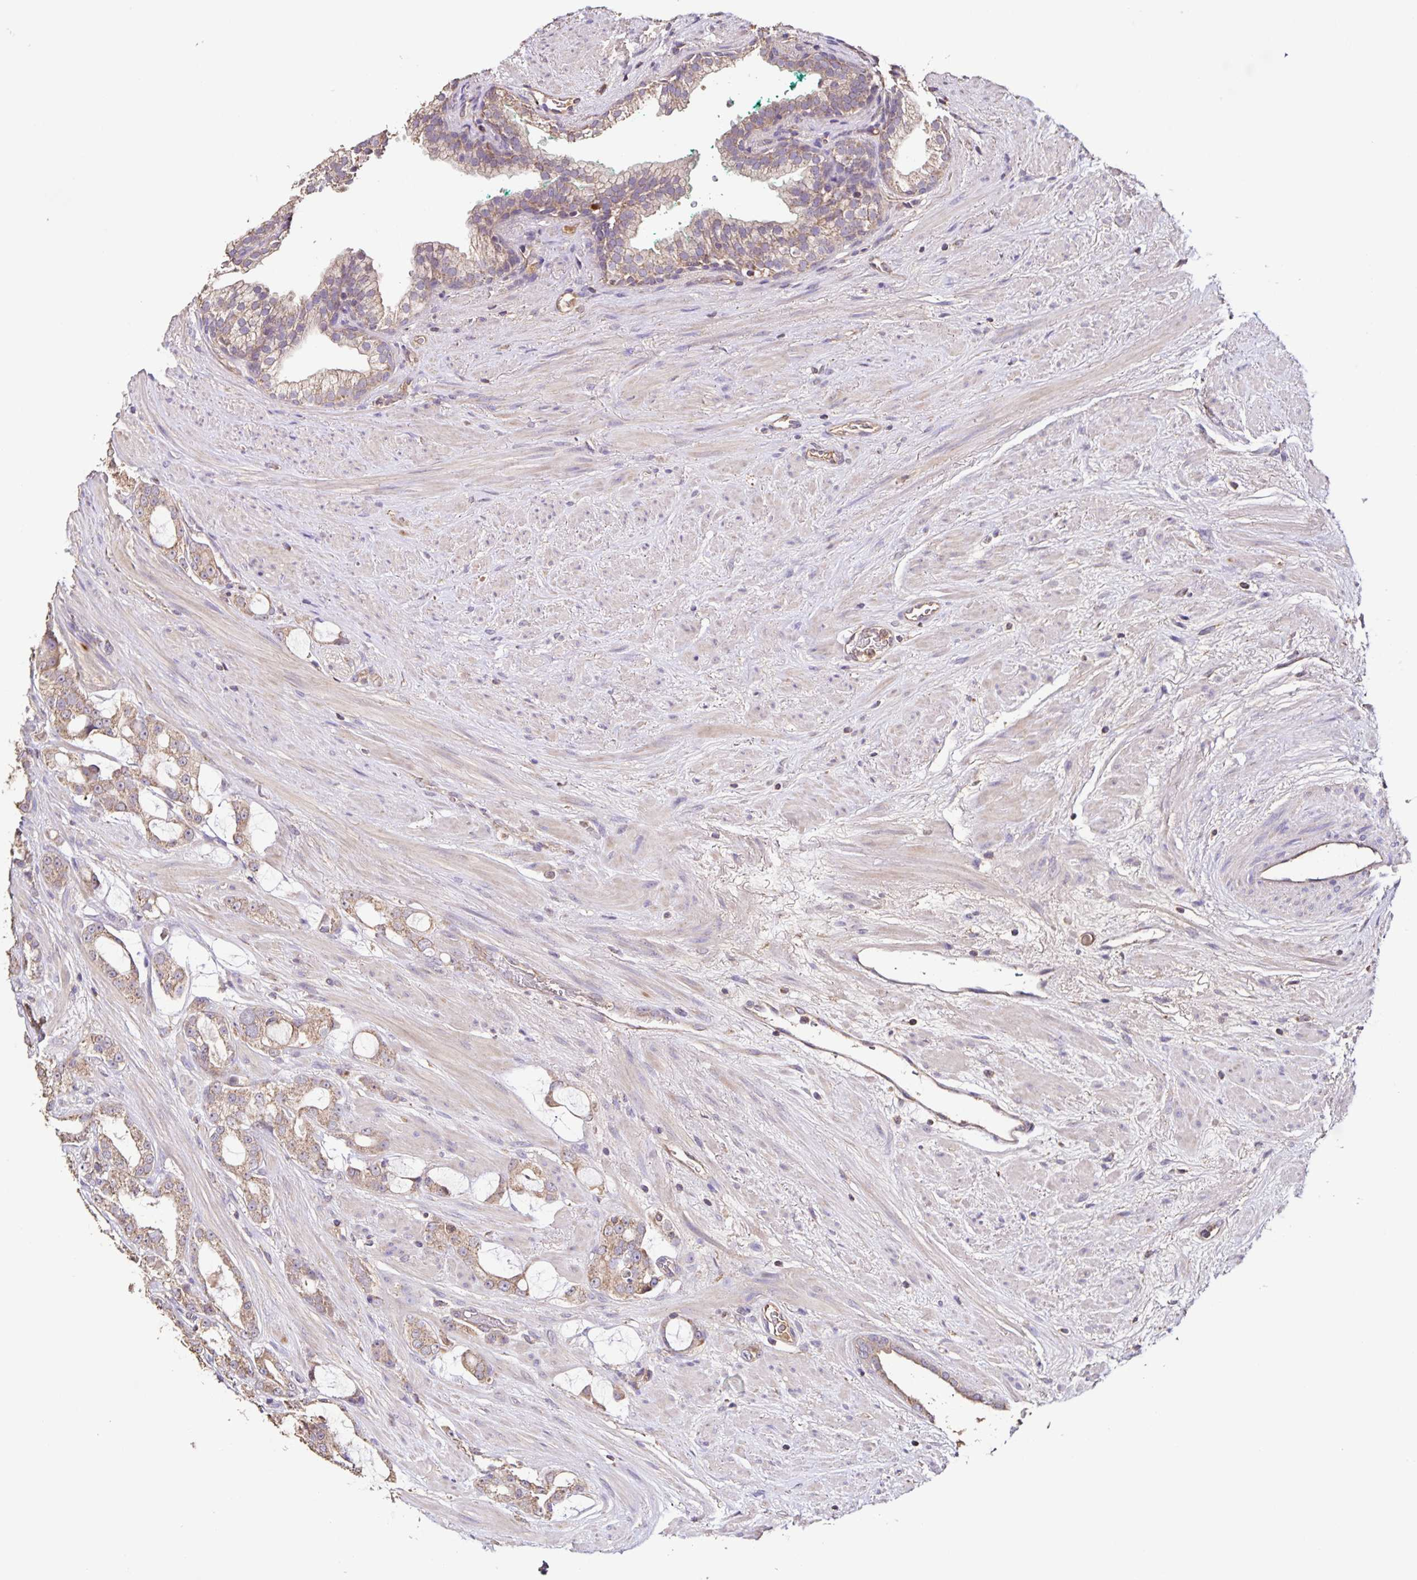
{"staining": {"intensity": "weak", "quantity": ">75%", "location": "cytoplasmic/membranous"}, "tissue": "prostate cancer", "cell_type": "Tumor cells", "image_type": "cancer", "snomed": [{"axis": "morphology", "description": "Adenocarcinoma, High grade"}, {"axis": "topography", "description": "Prostate"}], "caption": "Weak cytoplasmic/membranous positivity is present in approximately >75% of tumor cells in prostate cancer.", "gene": "MAN1A1", "patient": {"sex": "male", "age": 65}}